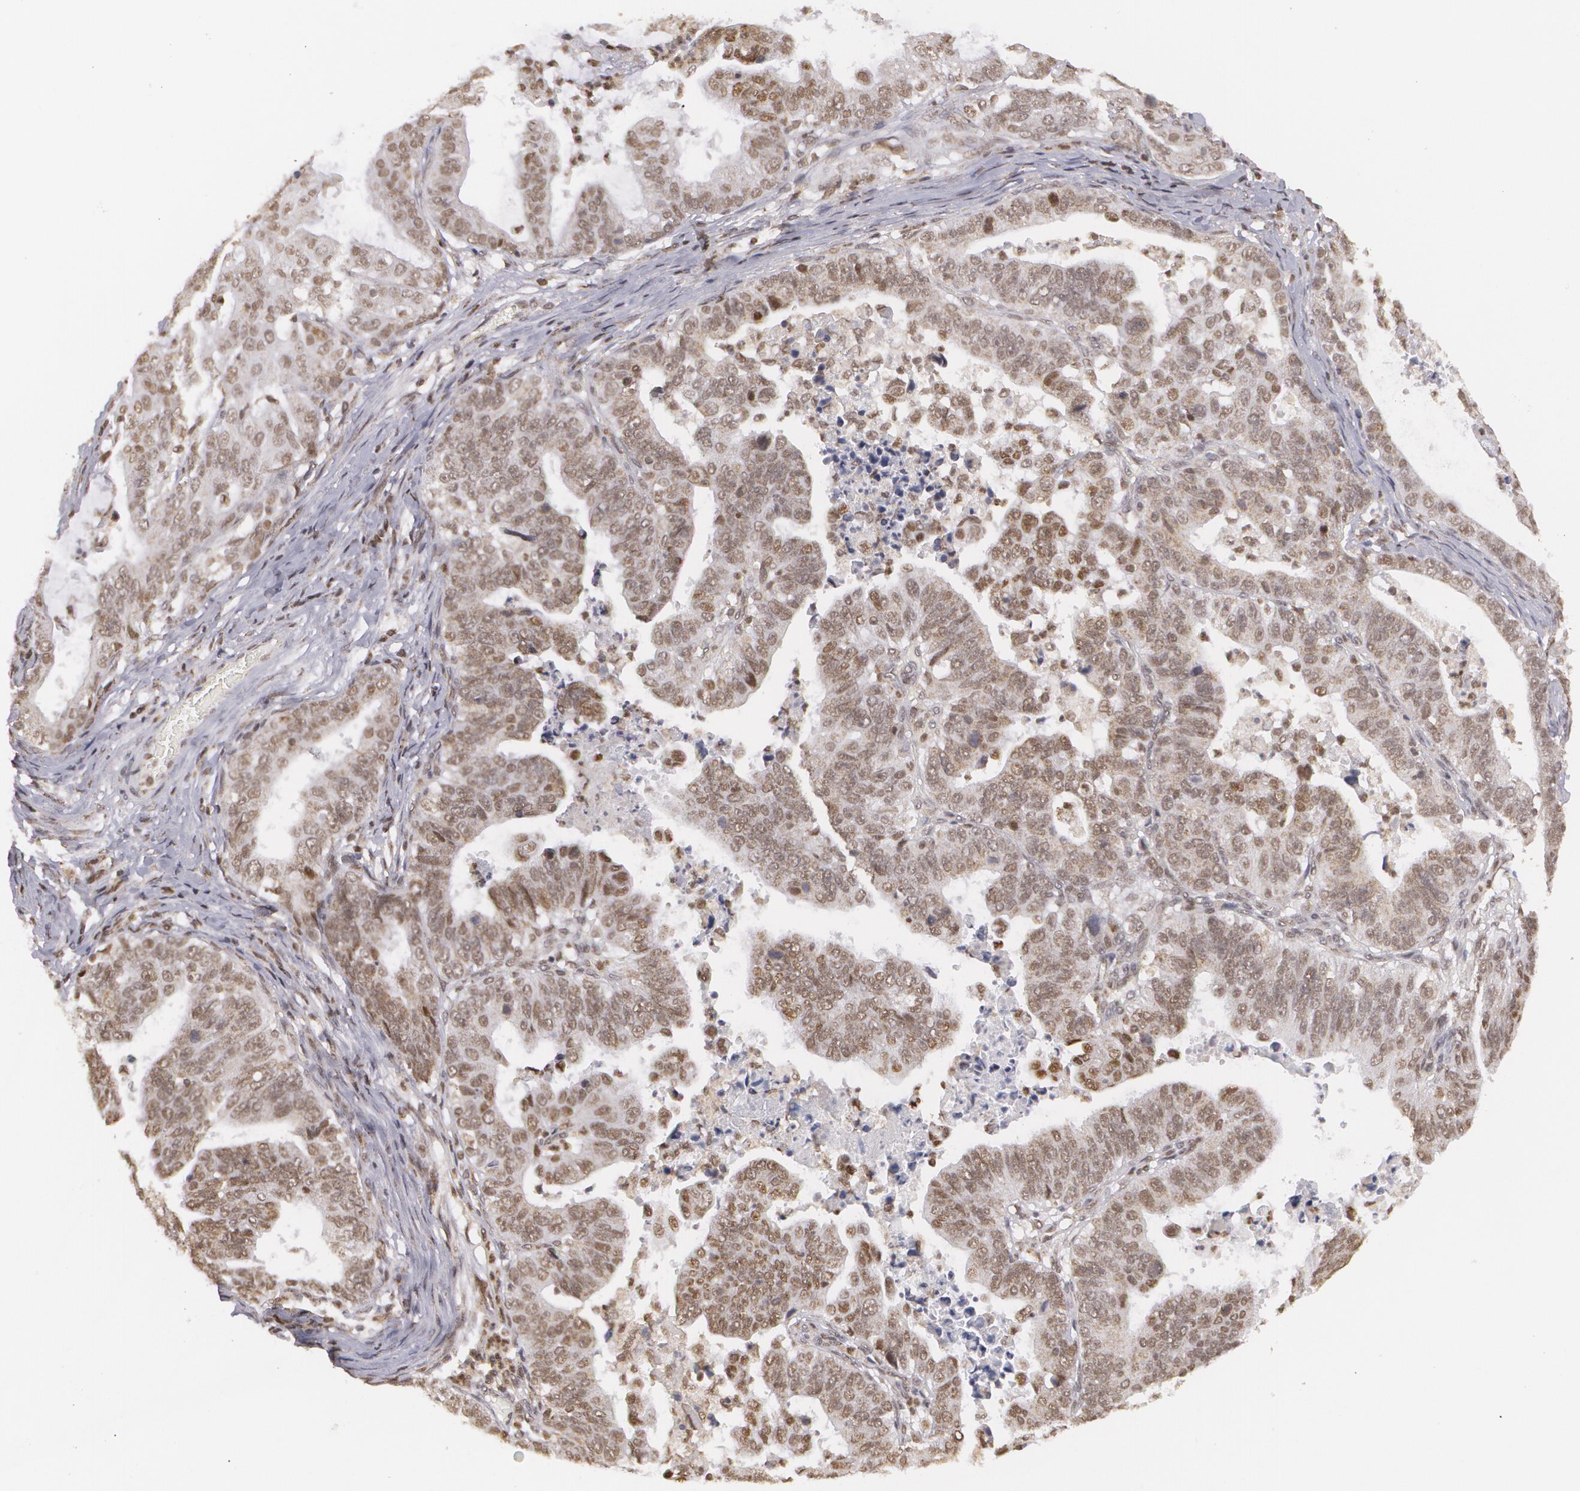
{"staining": {"intensity": "moderate", "quantity": ">75%", "location": "nuclear"}, "tissue": "stomach cancer", "cell_type": "Tumor cells", "image_type": "cancer", "snomed": [{"axis": "morphology", "description": "Adenocarcinoma, NOS"}, {"axis": "topography", "description": "Stomach, upper"}], "caption": "Human stomach cancer (adenocarcinoma) stained with a brown dye demonstrates moderate nuclear positive positivity in approximately >75% of tumor cells.", "gene": "MXD1", "patient": {"sex": "female", "age": 50}}